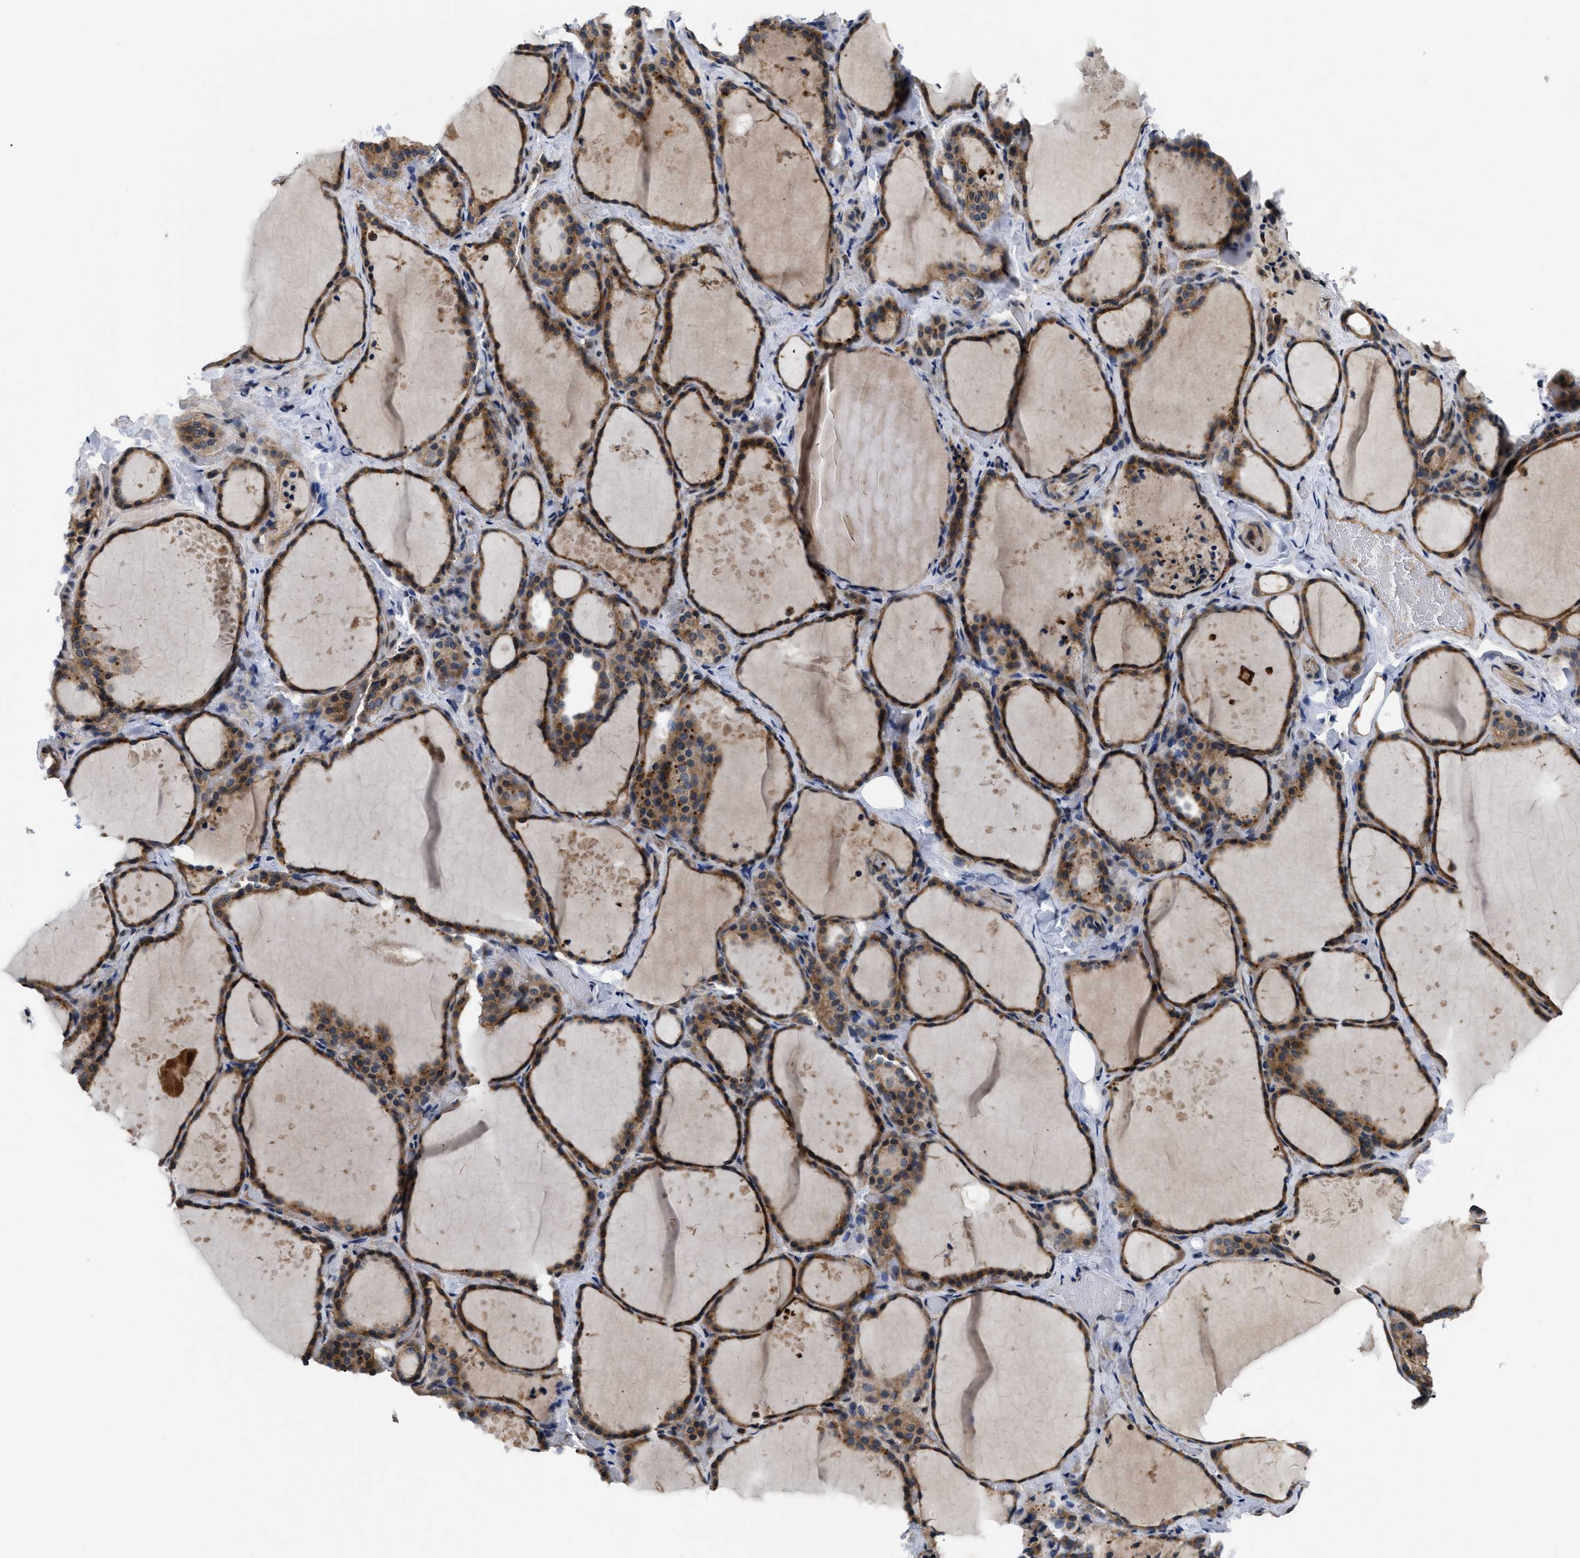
{"staining": {"intensity": "moderate", "quantity": ">75%", "location": "cytoplasmic/membranous"}, "tissue": "thyroid gland", "cell_type": "Glandular cells", "image_type": "normal", "snomed": [{"axis": "morphology", "description": "Normal tissue, NOS"}, {"axis": "topography", "description": "Thyroid gland"}], "caption": "The image shows staining of normal thyroid gland, revealing moderate cytoplasmic/membranous protein positivity (brown color) within glandular cells. The staining was performed using DAB to visualize the protein expression in brown, while the nuclei were stained in blue with hematoxylin (Magnification: 20x).", "gene": "HMGCR", "patient": {"sex": "female", "age": 44}}